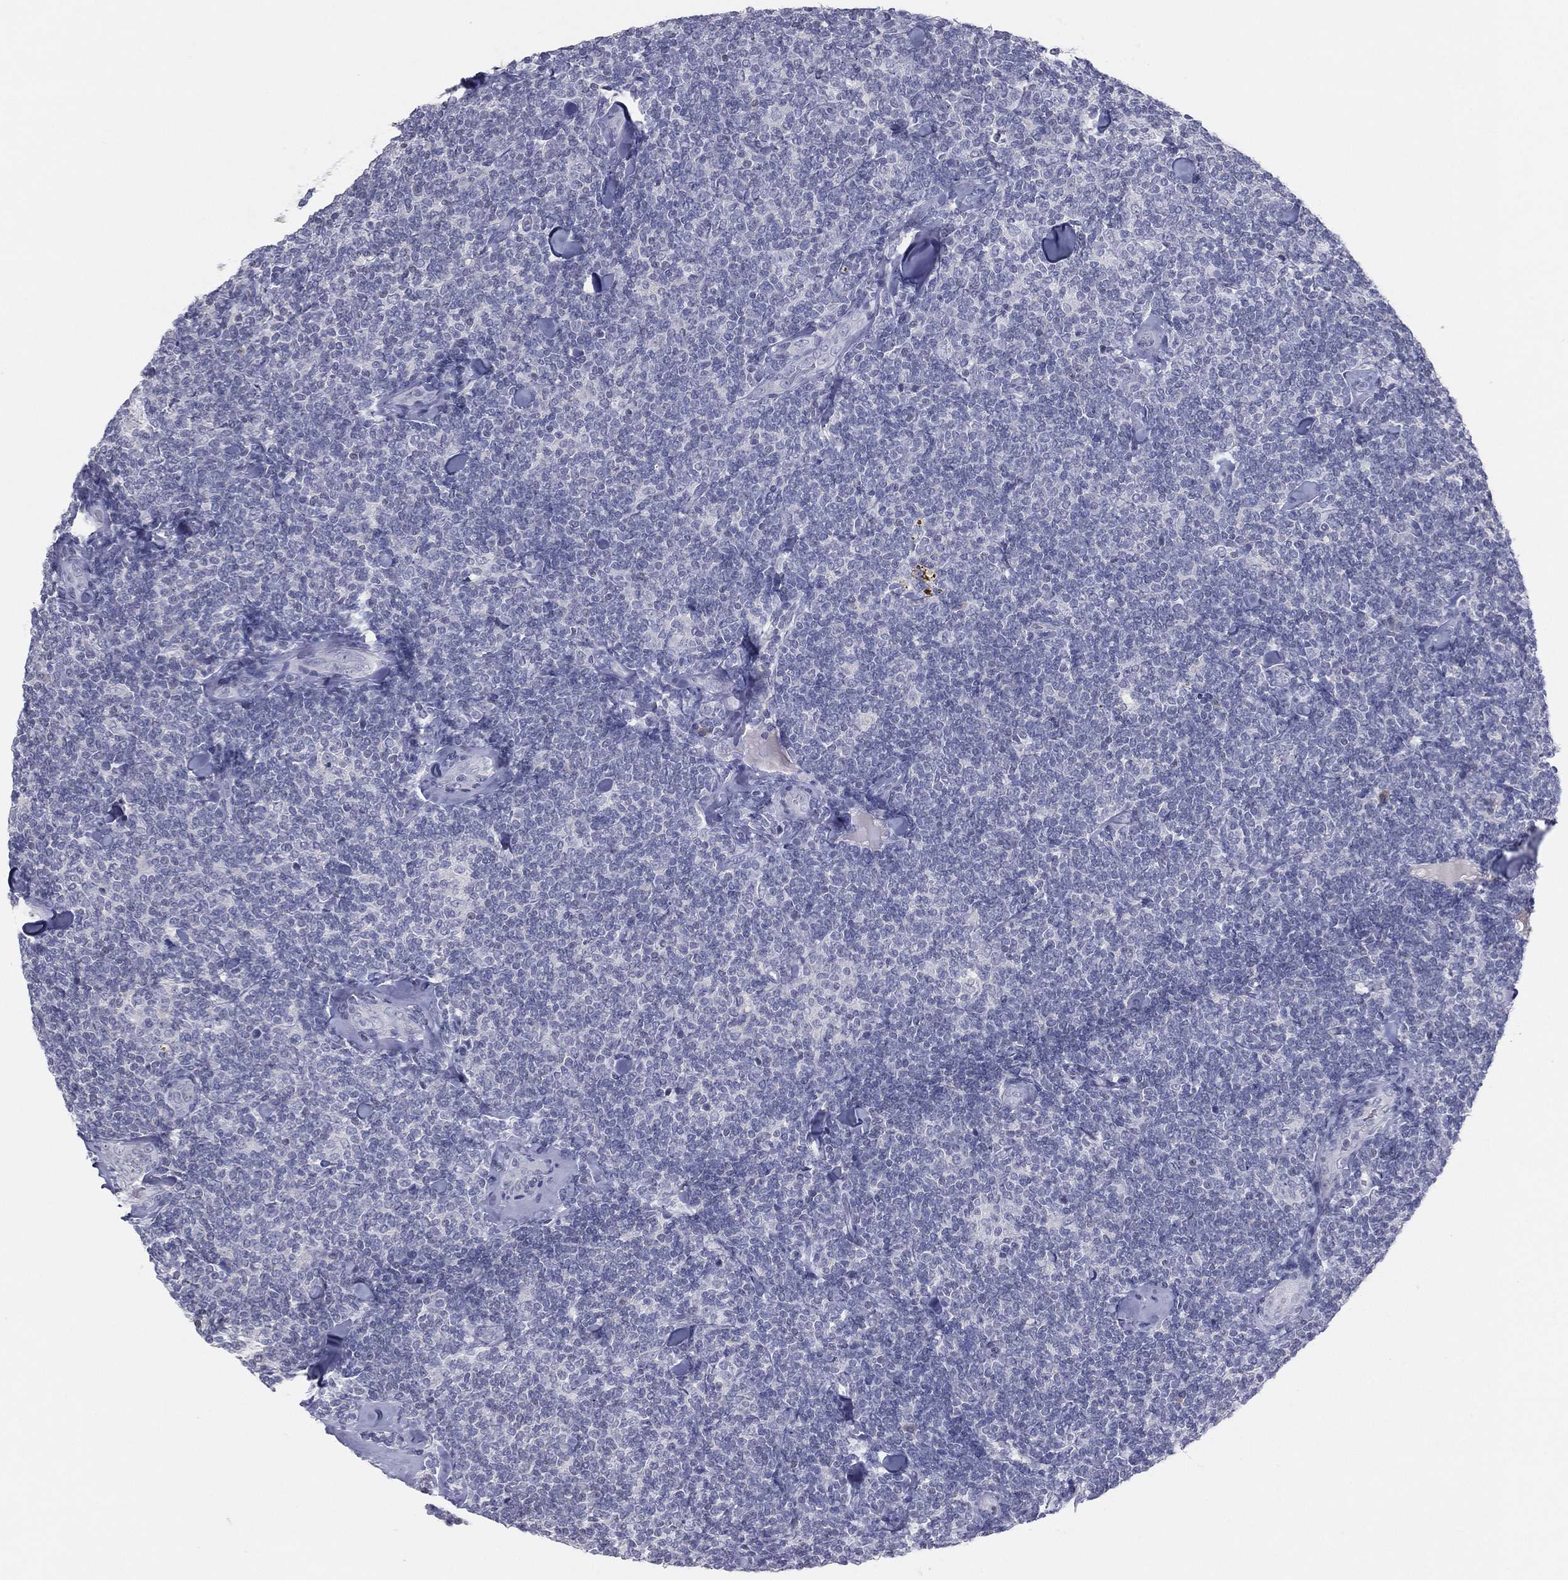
{"staining": {"intensity": "negative", "quantity": "none", "location": "none"}, "tissue": "lymphoma", "cell_type": "Tumor cells", "image_type": "cancer", "snomed": [{"axis": "morphology", "description": "Malignant lymphoma, non-Hodgkin's type, Low grade"}, {"axis": "topography", "description": "Lymph node"}], "caption": "Human low-grade malignant lymphoma, non-Hodgkin's type stained for a protein using immunohistochemistry displays no staining in tumor cells.", "gene": "CPT1B", "patient": {"sex": "female", "age": 56}}